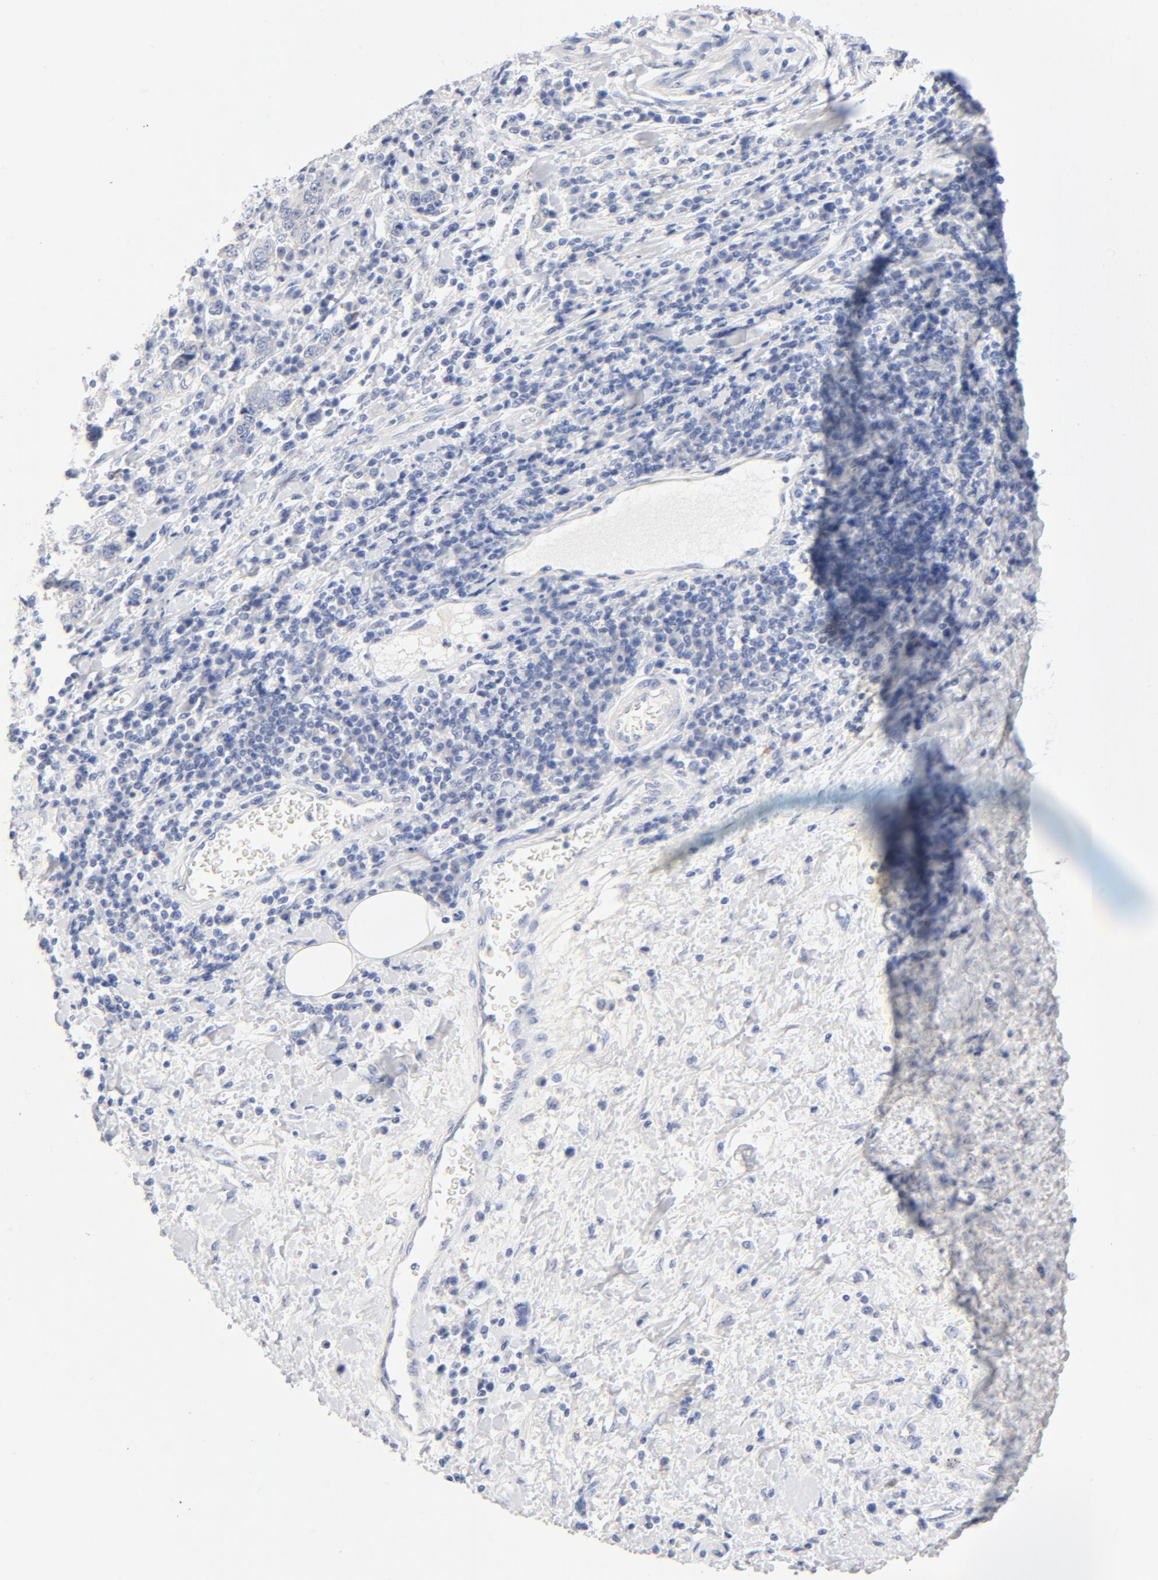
{"staining": {"intensity": "negative", "quantity": "none", "location": "none"}, "tissue": "stomach cancer", "cell_type": "Tumor cells", "image_type": "cancer", "snomed": [{"axis": "morphology", "description": "Normal tissue, NOS"}, {"axis": "morphology", "description": "Adenocarcinoma, NOS"}, {"axis": "topography", "description": "Stomach, upper"}, {"axis": "topography", "description": "Stomach"}], "caption": "This is an immunohistochemistry (IHC) image of human stomach adenocarcinoma. There is no staining in tumor cells.", "gene": "HOMER1", "patient": {"sex": "male", "age": 59}}